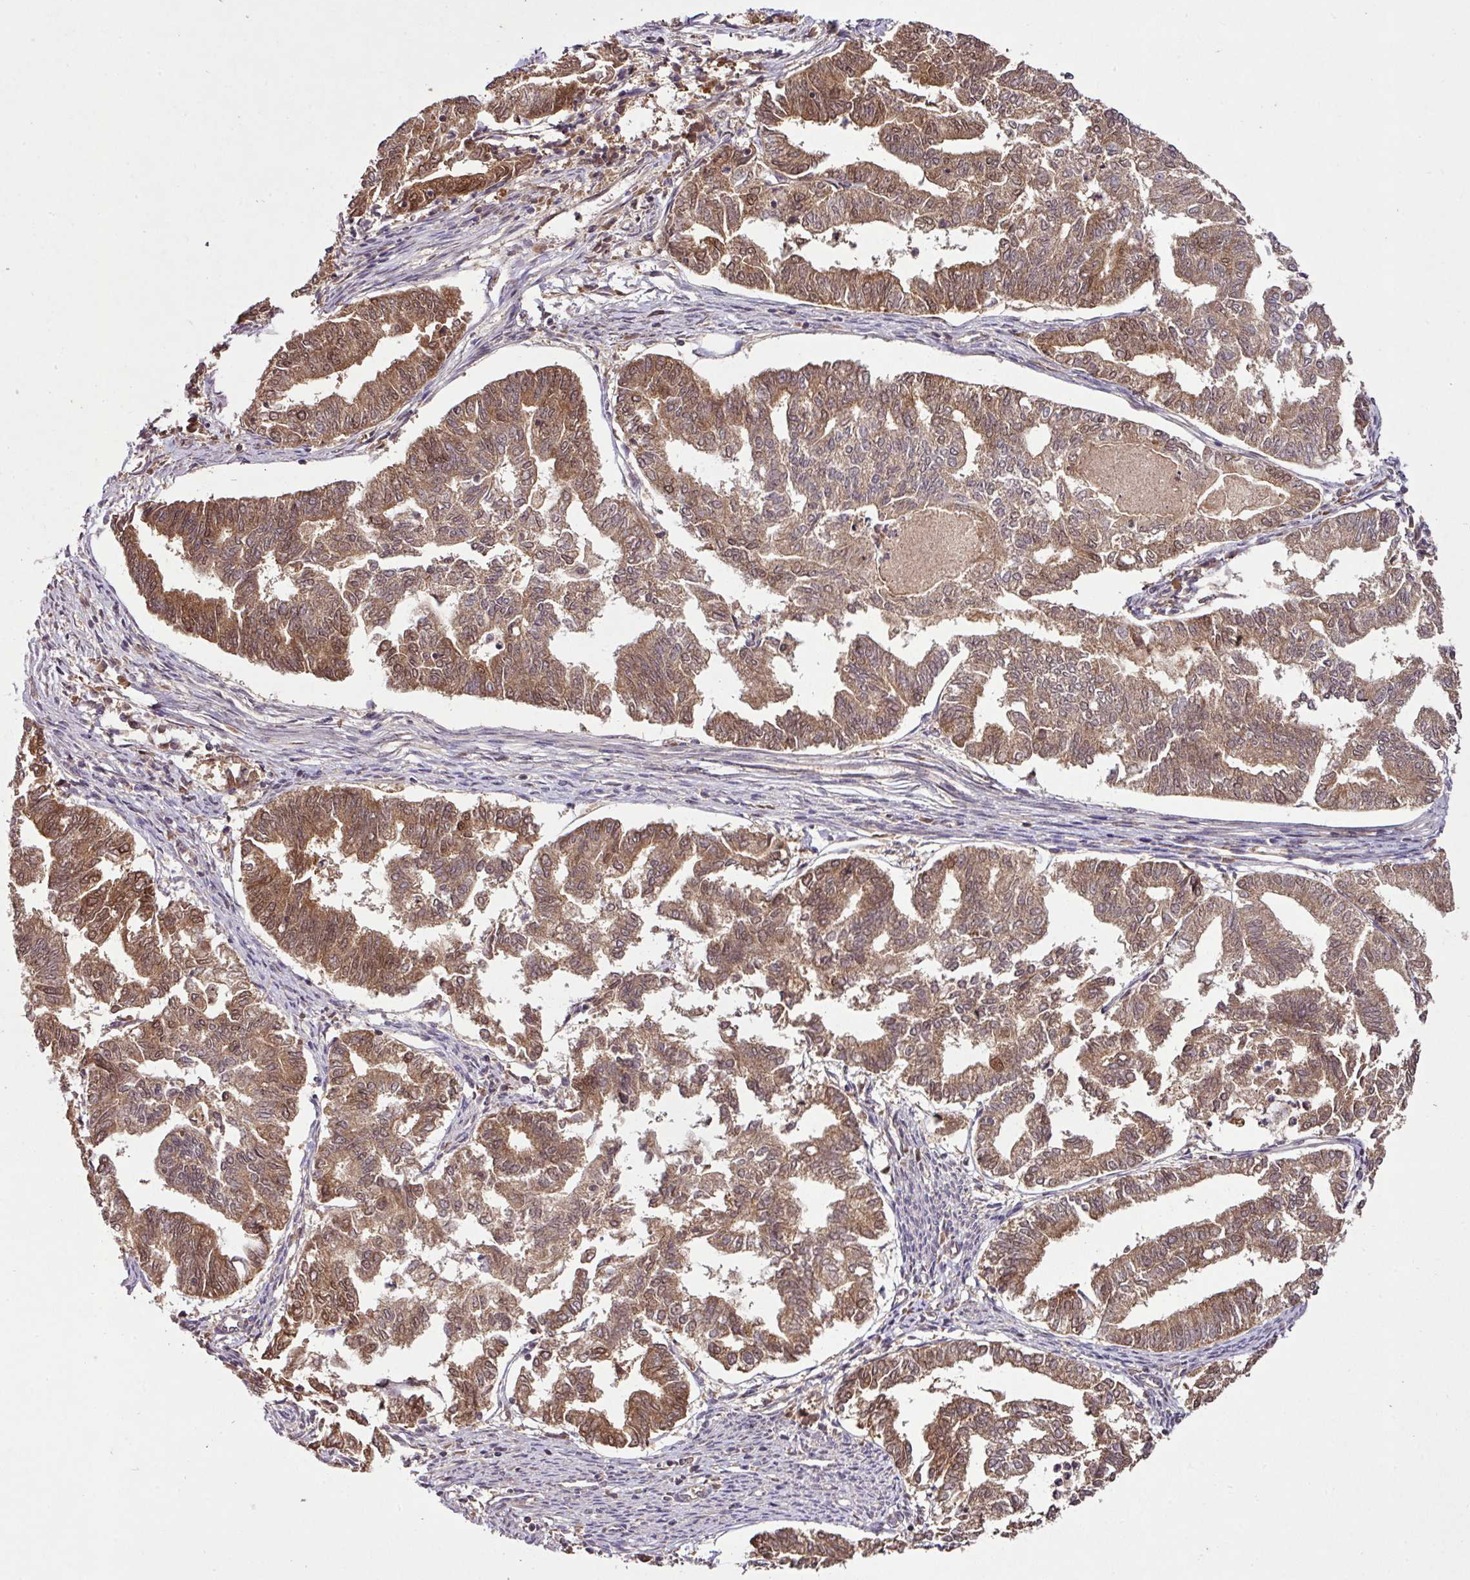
{"staining": {"intensity": "moderate", "quantity": ">75%", "location": "cytoplasmic/membranous,nuclear"}, "tissue": "endometrial cancer", "cell_type": "Tumor cells", "image_type": "cancer", "snomed": [{"axis": "morphology", "description": "Adenocarcinoma, NOS"}, {"axis": "topography", "description": "Endometrium"}], "caption": "DAB (3,3'-diaminobenzidine) immunohistochemical staining of adenocarcinoma (endometrial) displays moderate cytoplasmic/membranous and nuclear protein staining in about >75% of tumor cells.", "gene": "FAIM", "patient": {"sex": "female", "age": 79}}